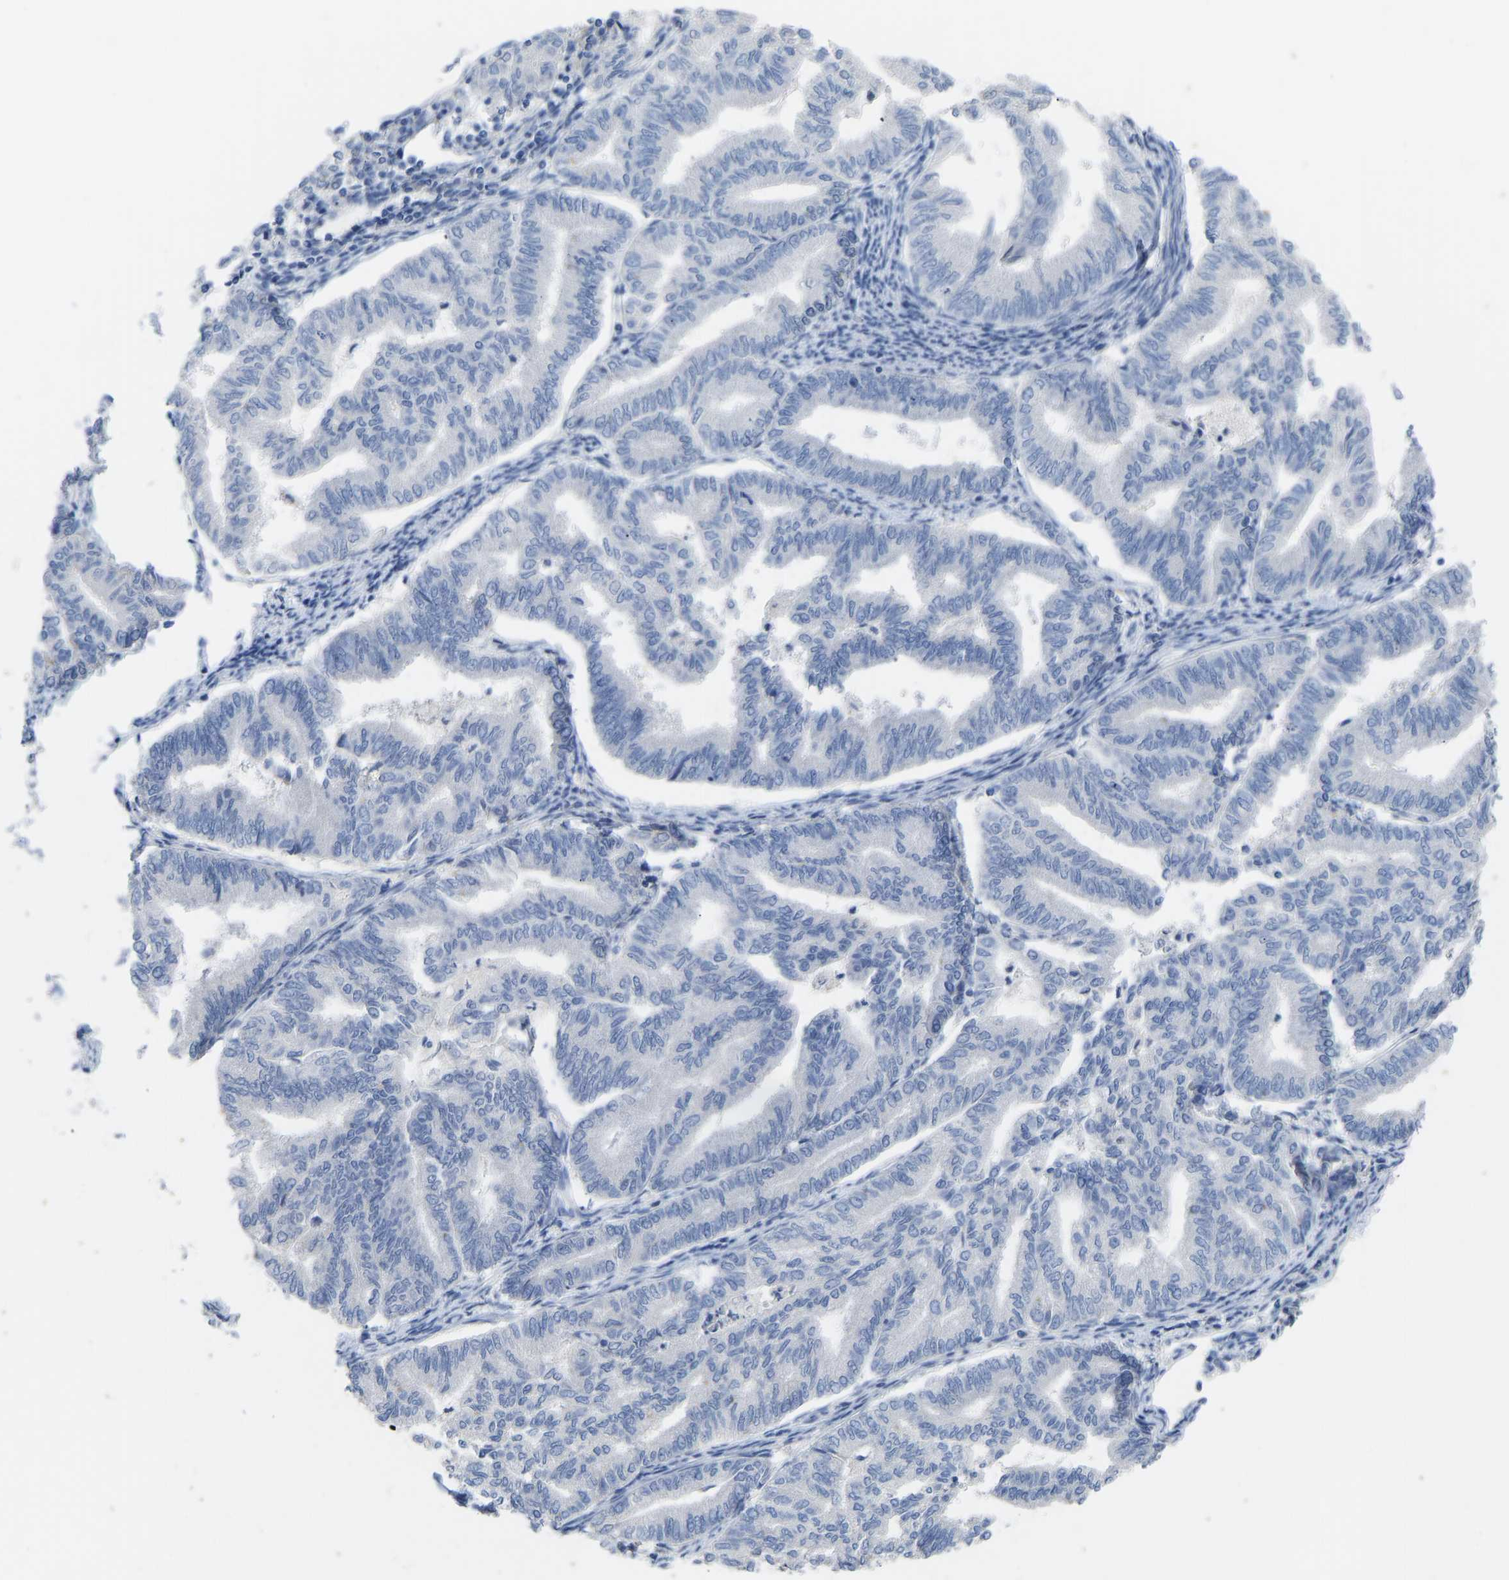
{"staining": {"intensity": "negative", "quantity": "none", "location": "none"}, "tissue": "endometrial cancer", "cell_type": "Tumor cells", "image_type": "cancer", "snomed": [{"axis": "morphology", "description": "Adenocarcinoma, NOS"}, {"axis": "topography", "description": "Endometrium"}], "caption": "The photomicrograph reveals no staining of tumor cells in endometrial cancer.", "gene": "OLIG2", "patient": {"sex": "female", "age": 79}}